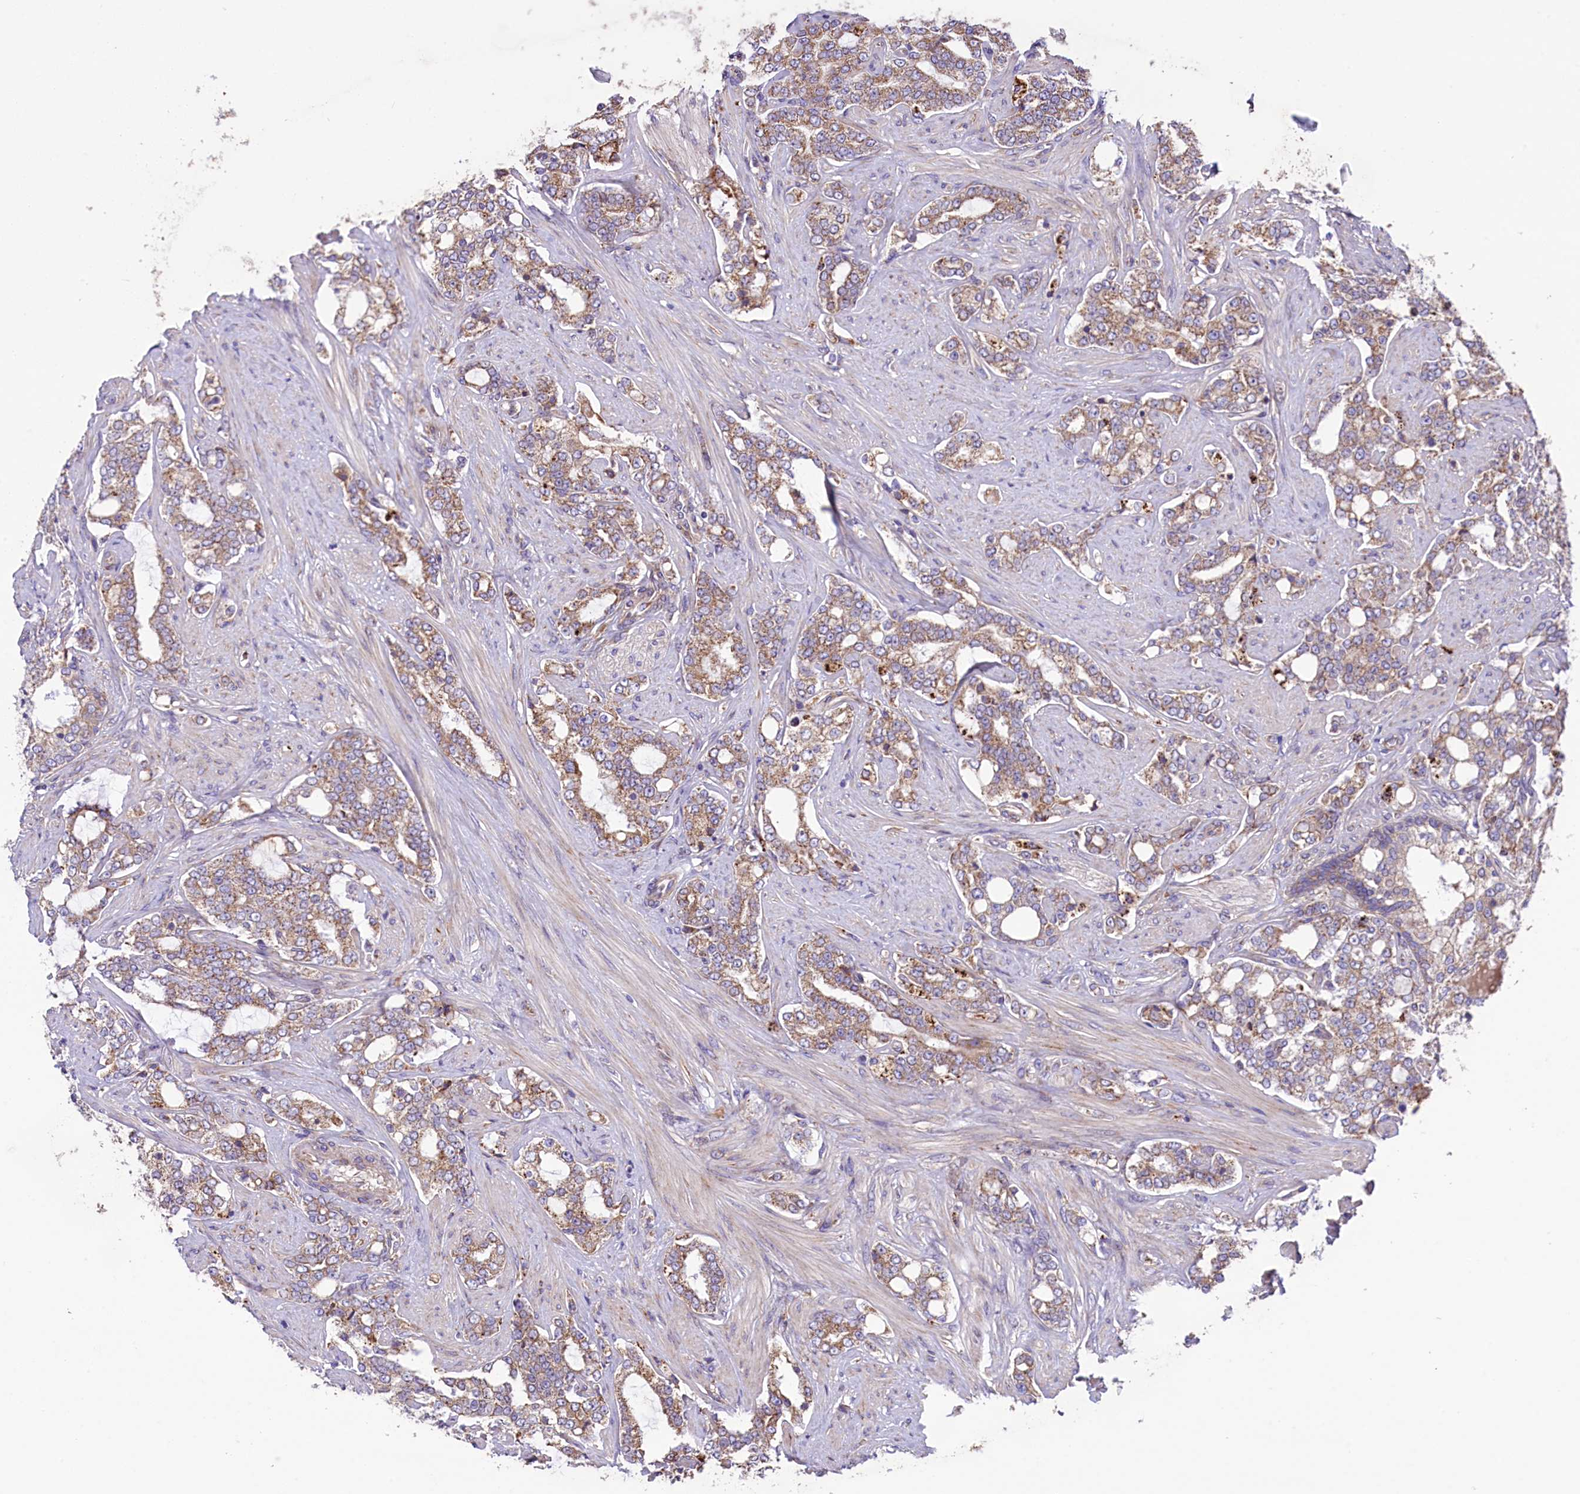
{"staining": {"intensity": "moderate", "quantity": ">75%", "location": "cytoplasmic/membranous"}, "tissue": "prostate cancer", "cell_type": "Tumor cells", "image_type": "cancer", "snomed": [{"axis": "morphology", "description": "Adenocarcinoma, High grade"}, {"axis": "topography", "description": "Prostate"}], "caption": "Protein expression analysis of human prostate cancer reveals moderate cytoplasmic/membranous expression in about >75% of tumor cells.", "gene": "PTPRU", "patient": {"sex": "male", "age": 64}}